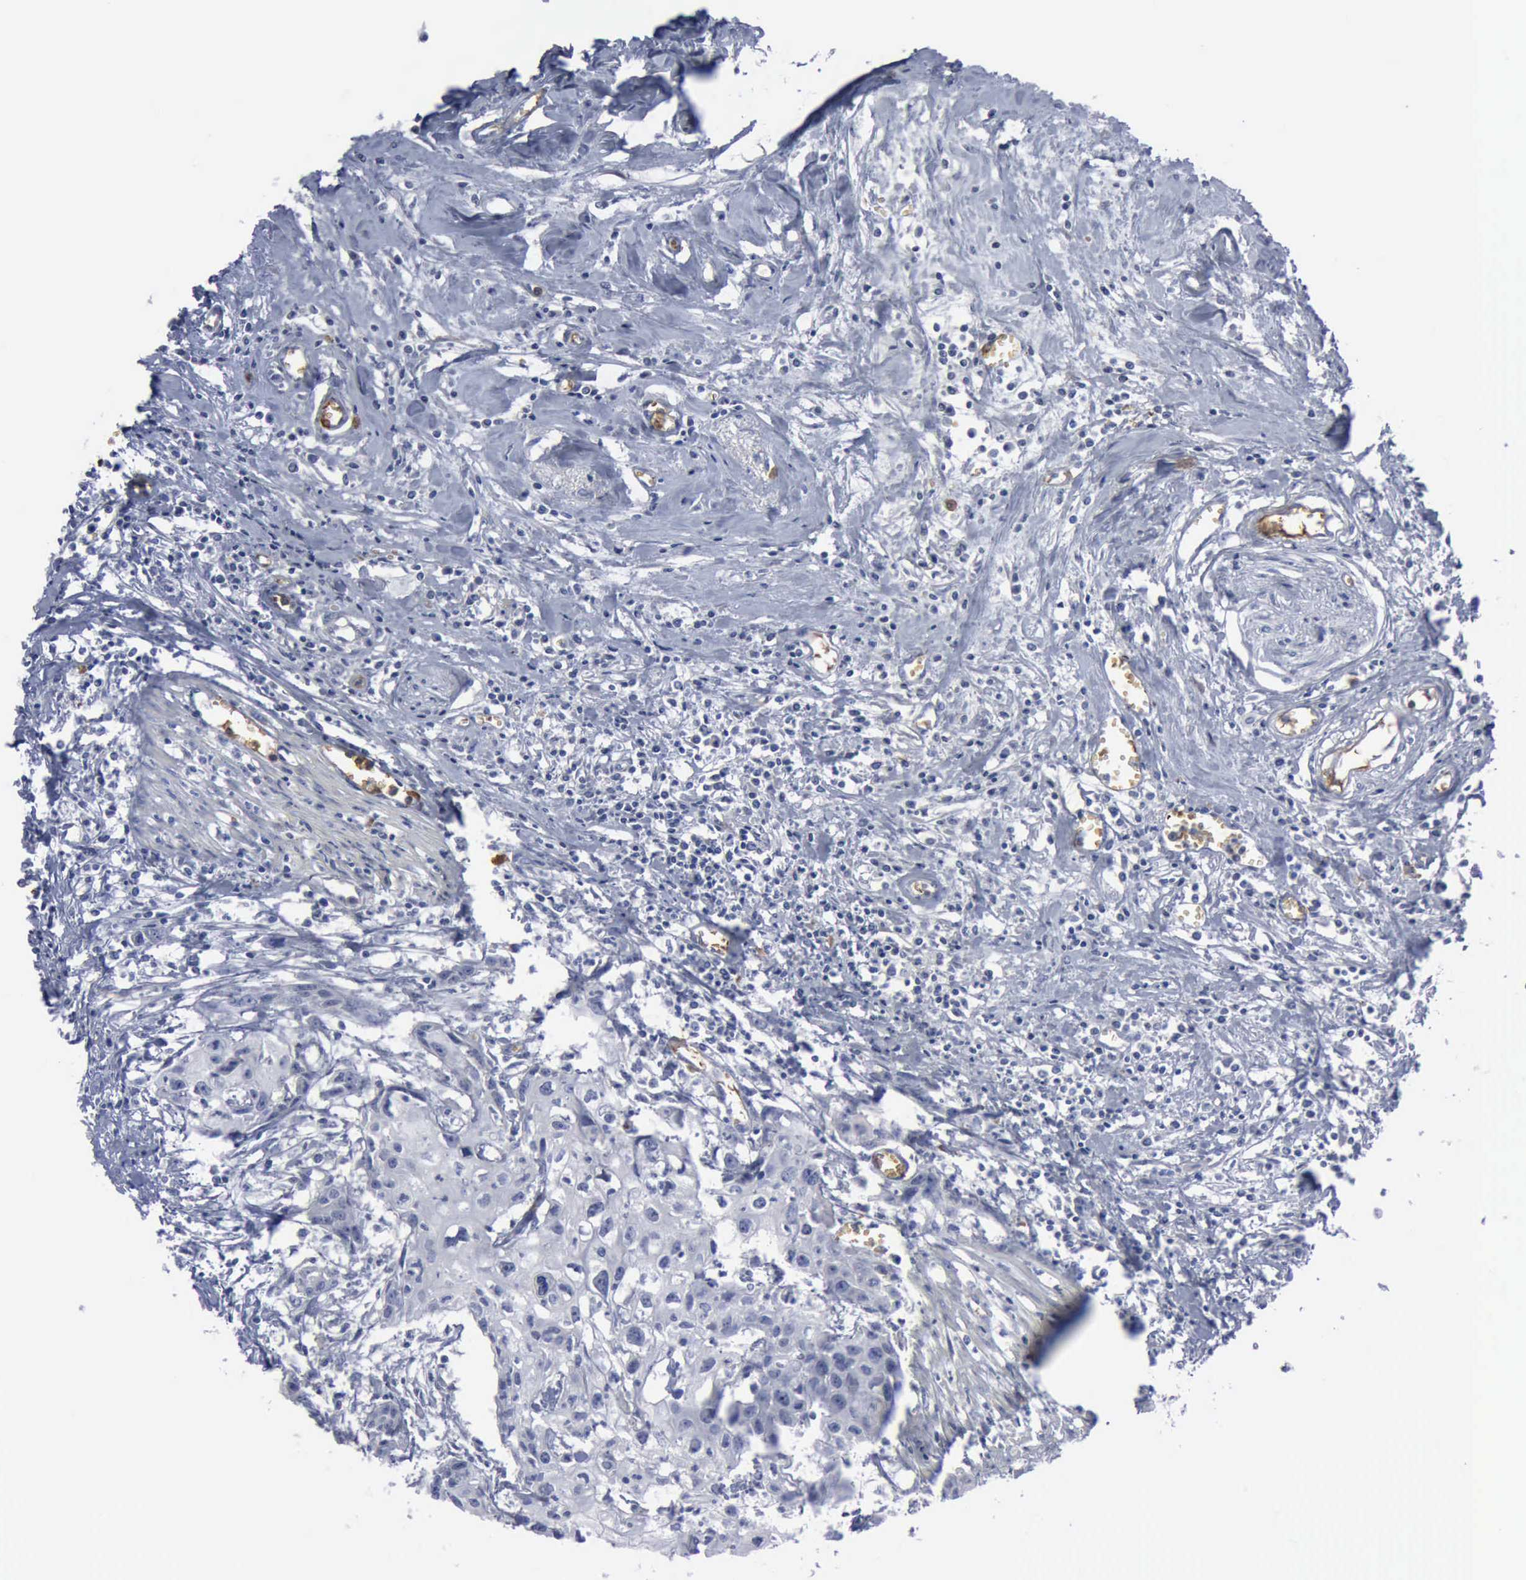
{"staining": {"intensity": "negative", "quantity": "none", "location": "none"}, "tissue": "urothelial cancer", "cell_type": "Tumor cells", "image_type": "cancer", "snomed": [{"axis": "morphology", "description": "Urothelial carcinoma, High grade"}, {"axis": "topography", "description": "Urinary bladder"}], "caption": "IHC micrograph of neoplastic tissue: human urothelial carcinoma (high-grade) stained with DAB shows no significant protein positivity in tumor cells.", "gene": "TGFB1", "patient": {"sex": "male", "age": 54}}